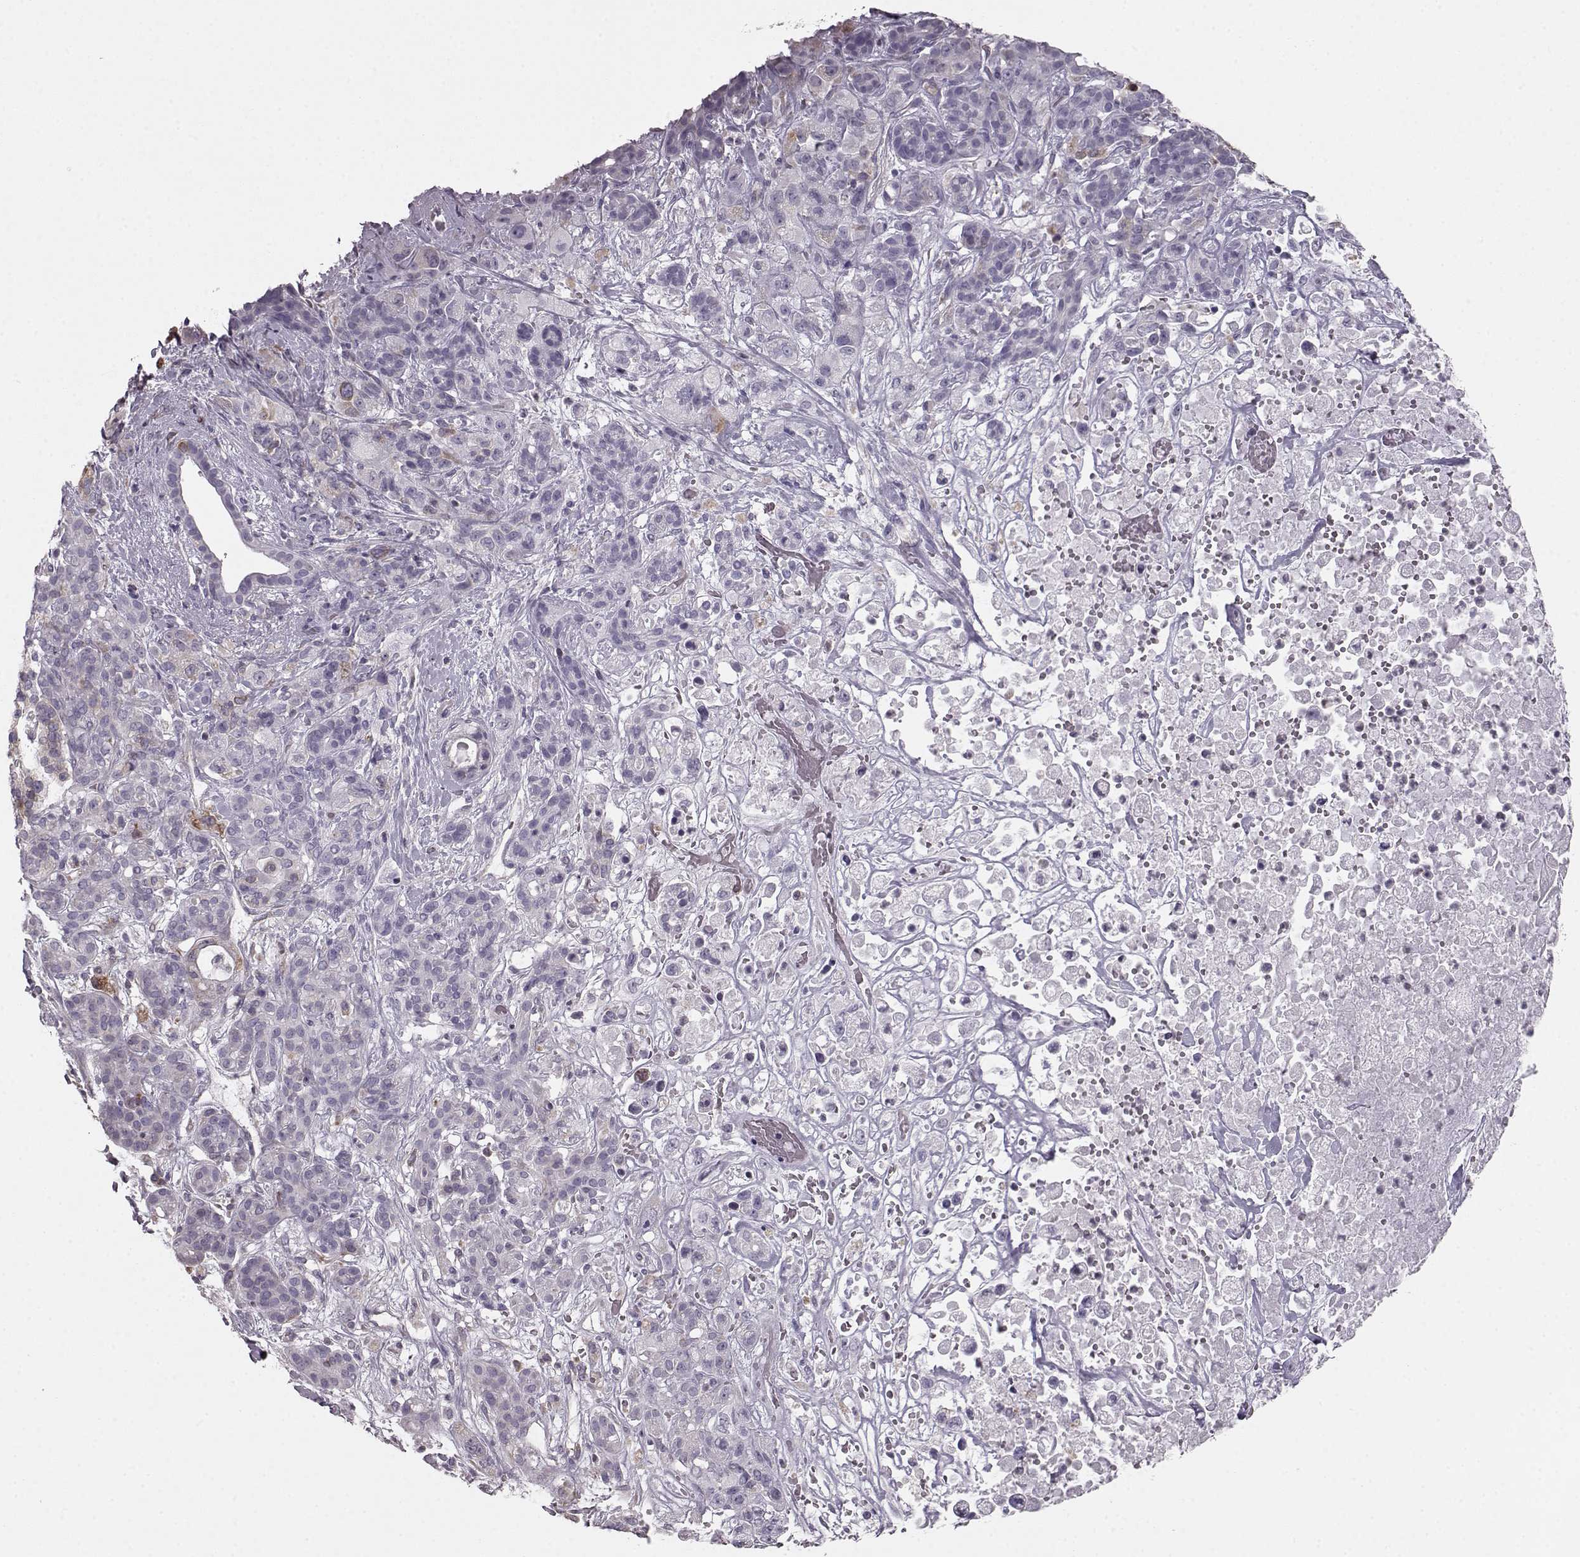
{"staining": {"intensity": "negative", "quantity": "none", "location": "none"}, "tissue": "pancreatic cancer", "cell_type": "Tumor cells", "image_type": "cancer", "snomed": [{"axis": "morphology", "description": "Adenocarcinoma, NOS"}, {"axis": "topography", "description": "Pancreas"}], "caption": "Tumor cells are negative for protein expression in human pancreatic cancer.", "gene": "ELOVL5", "patient": {"sex": "male", "age": 44}}